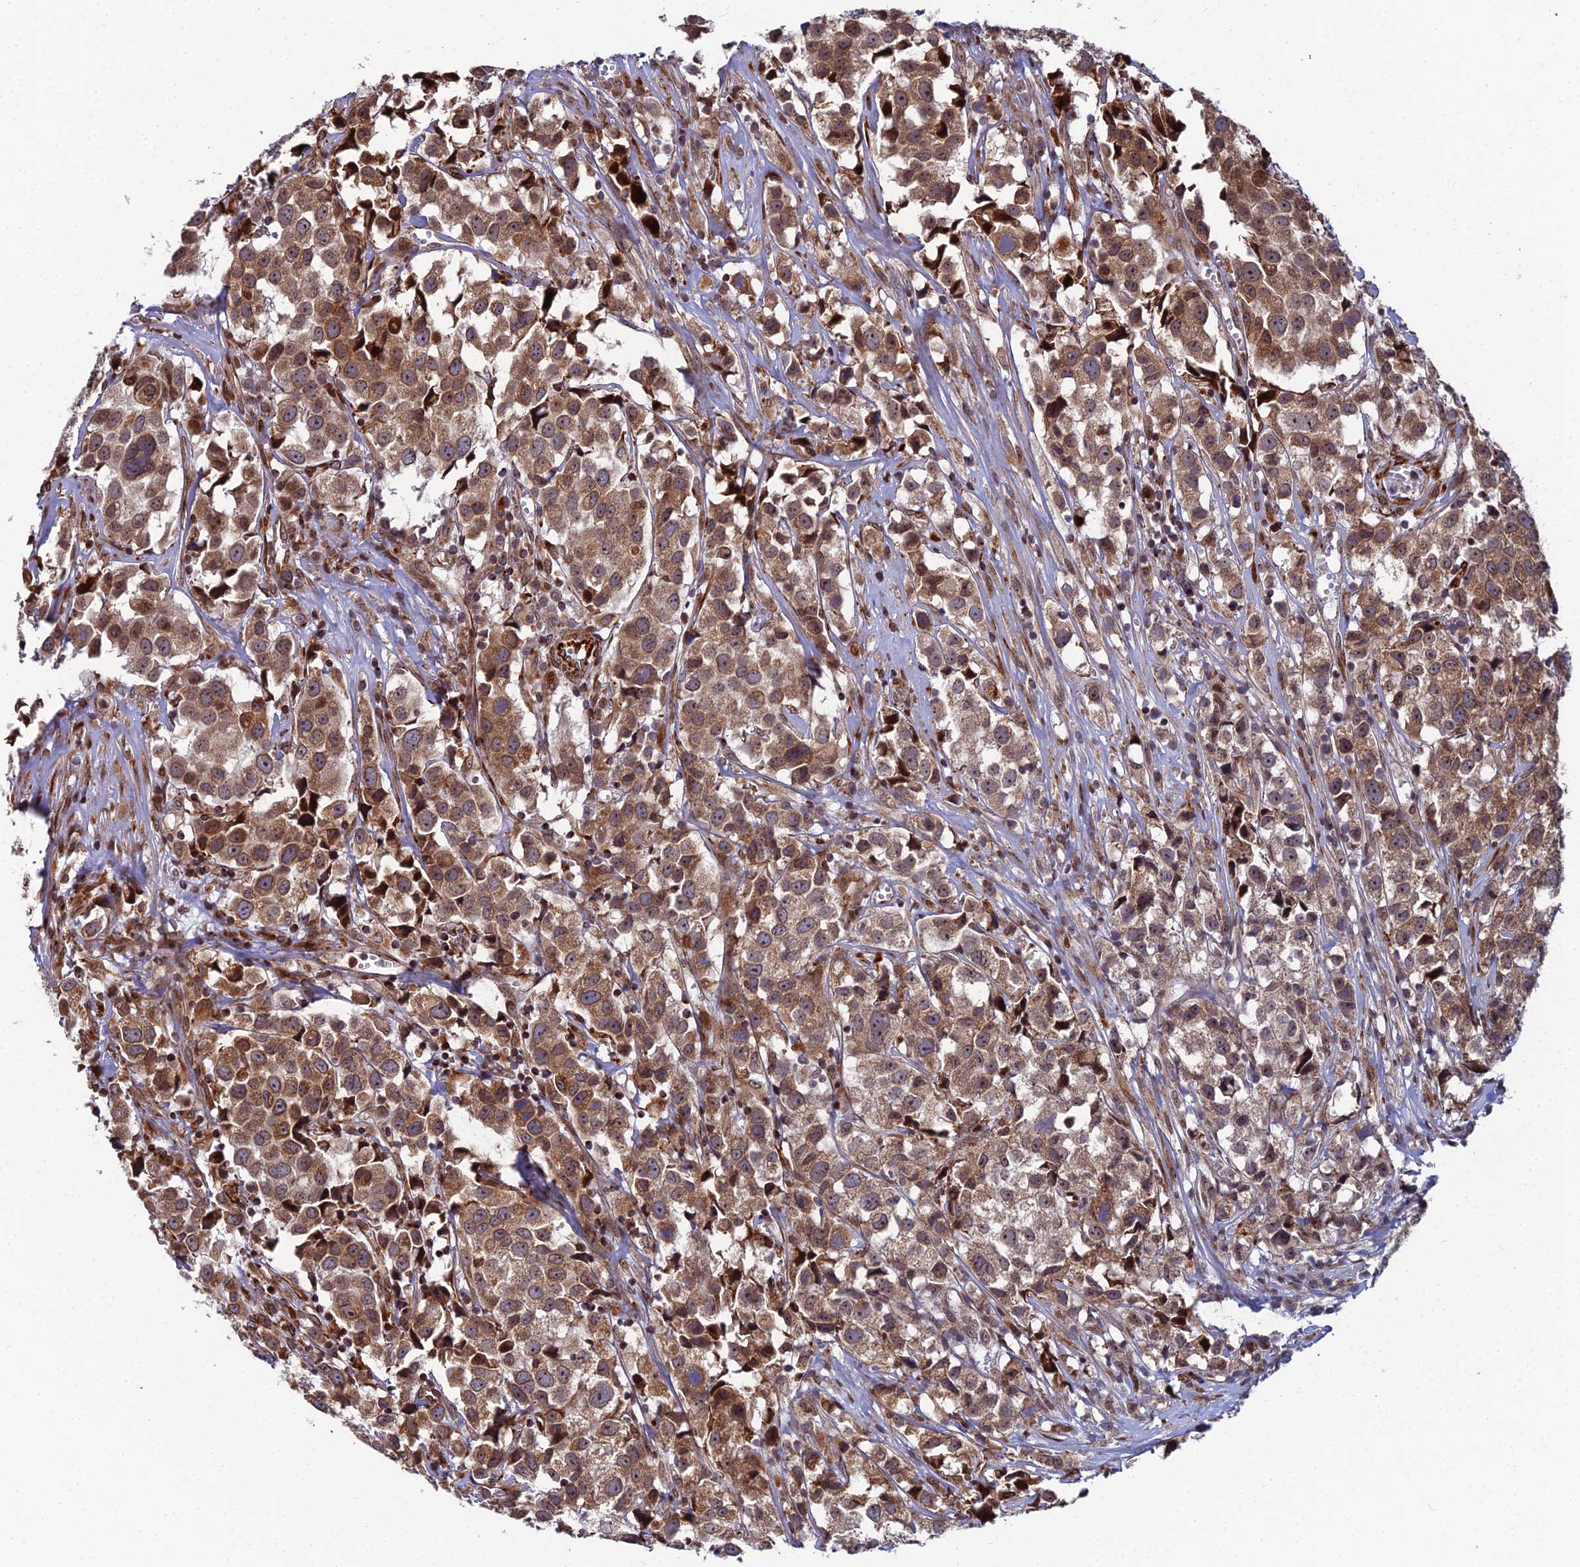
{"staining": {"intensity": "strong", "quantity": ">75%", "location": "cytoplasmic/membranous"}, "tissue": "urothelial cancer", "cell_type": "Tumor cells", "image_type": "cancer", "snomed": [{"axis": "morphology", "description": "Urothelial carcinoma, High grade"}, {"axis": "topography", "description": "Urinary bladder"}], "caption": "A high-resolution histopathology image shows immunohistochemistry (IHC) staining of high-grade urothelial carcinoma, which demonstrates strong cytoplasmic/membranous expression in about >75% of tumor cells. (DAB (3,3'-diaminobenzidine) IHC, brown staining for protein, blue staining for nuclei).", "gene": "ZNF668", "patient": {"sex": "female", "age": 75}}